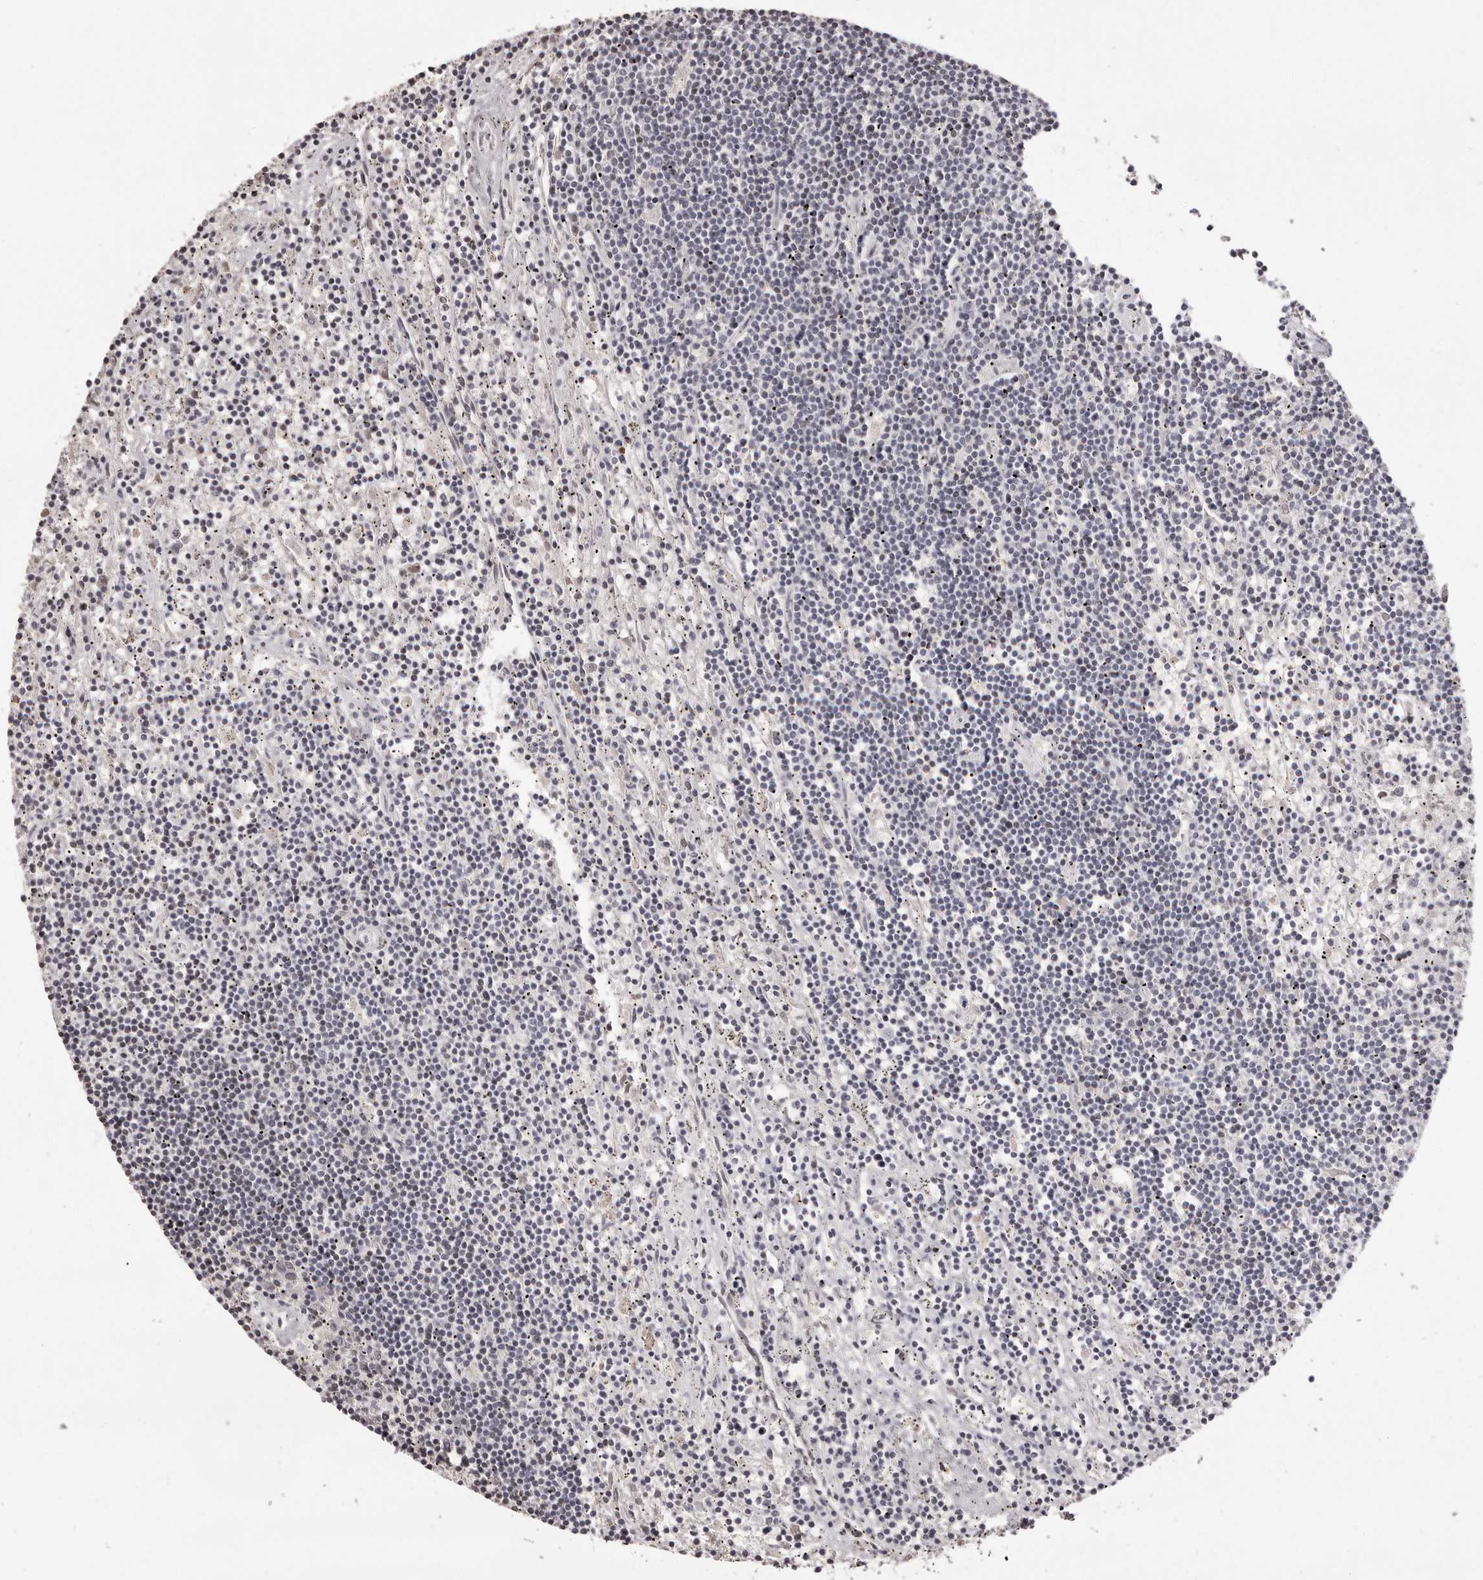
{"staining": {"intensity": "negative", "quantity": "none", "location": "none"}, "tissue": "lymphoma", "cell_type": "Tumor cells", "image_type": "cancer", "snomed": [{"axis": "morphology", "description": "Malignant lymphoma, non-Hodgkin's type, Low grade"}, {"axis": "topography", "description": "Spleen"}], "caption": "IHC photomicrograph of neoplastic tissue: human malignant lymphoma, non-Hodgkin's type (low-grade) stained with DAB (3,3'-diaminobenzidine) shows no significant protein positivity in tumor cells.", "gene": "C8orf74", "patient": {"sex": "male", "age": 76}}